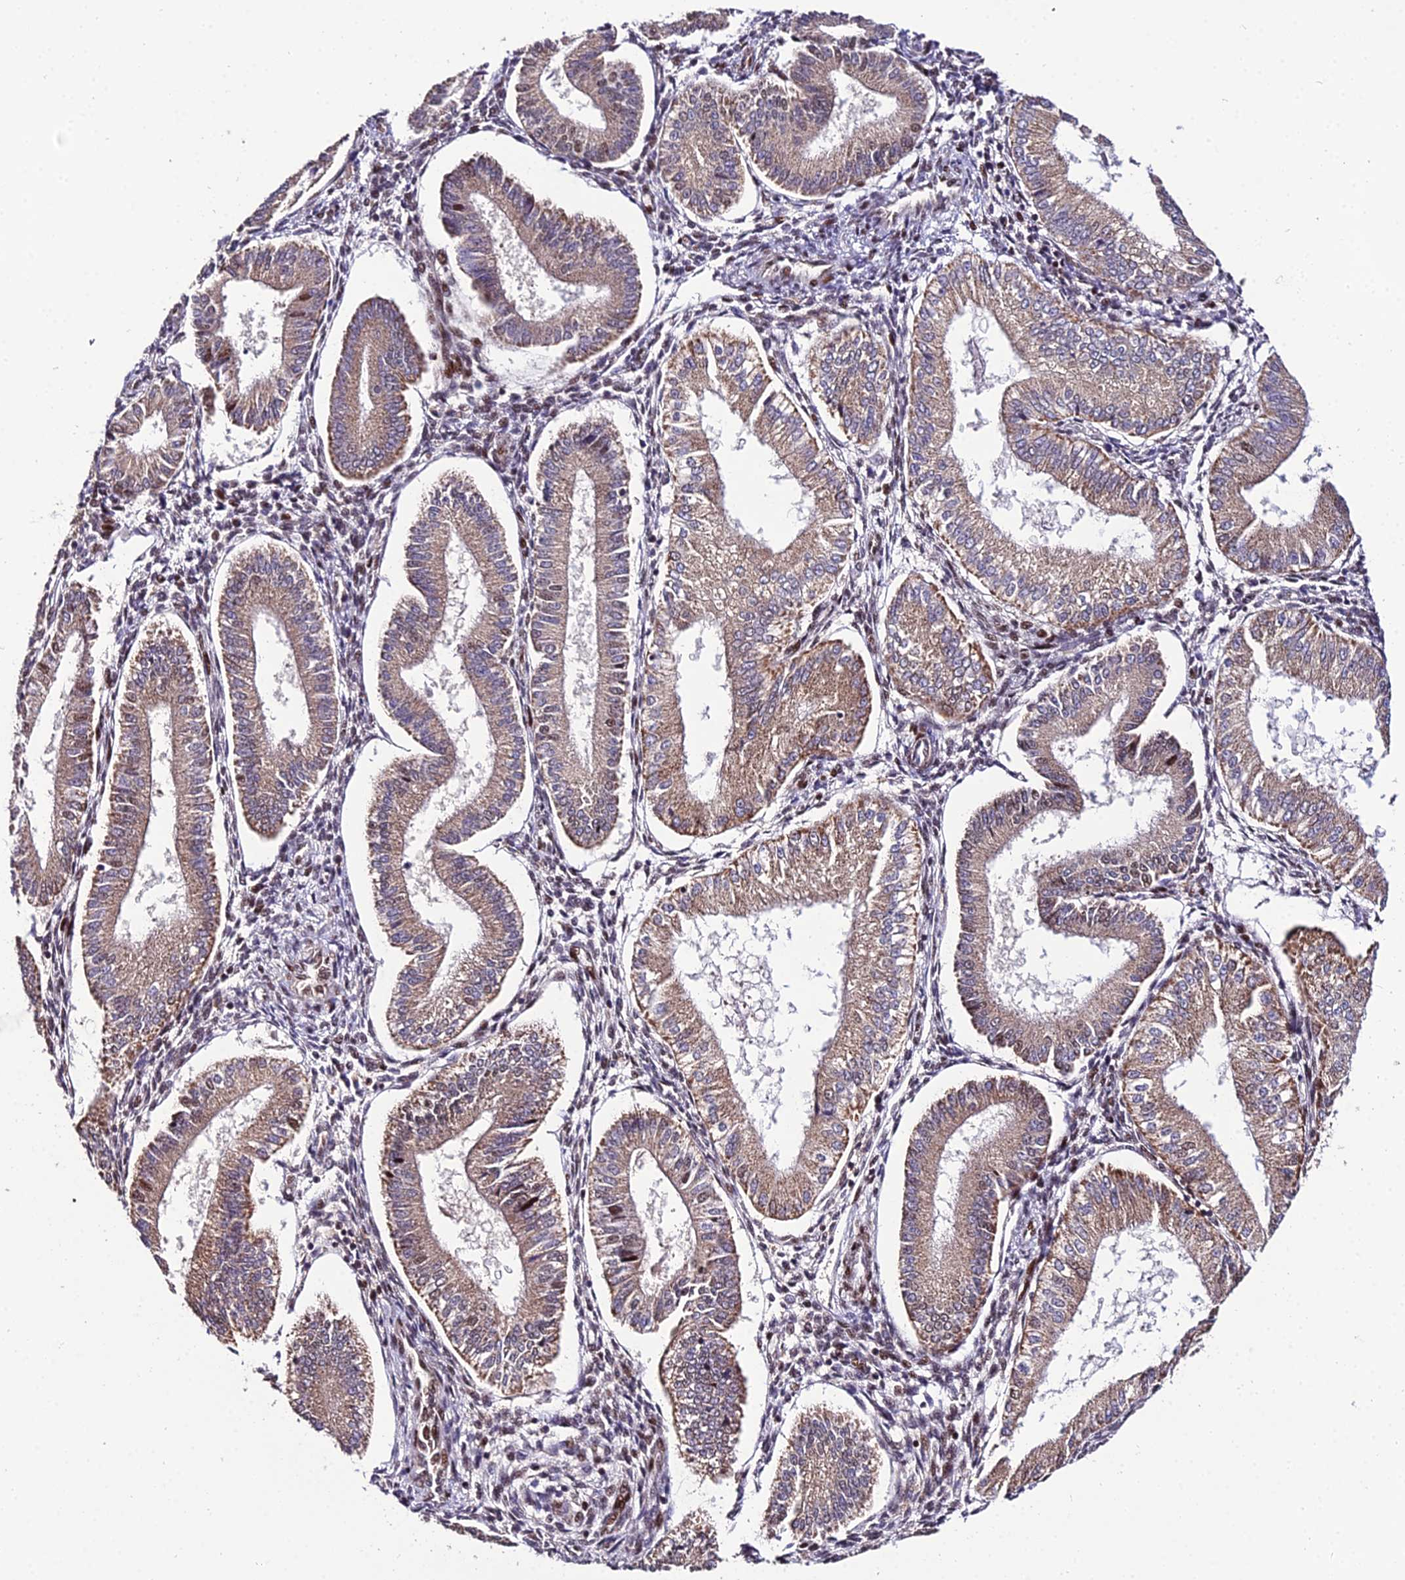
{"staining": {"intensity": "moderate", "quantity": "<25%", "location": "cytoplasmic/membranous,nuclear"}, "tissue": "endometrium", "cell_type": "Cells in endometrial stroma", "image_type": "normal", "snomed": [{"axis": "morphology", "description": "Normal tissue, NOS"}, {"axis": "topography", "description": "Endometrium"}], "caption": "Moderate cytoplasmic/membranous,nuclear positivity is appreciated in about <25% of cells in endometrial stroma in unremarkable endometrium.", "gene": "CIB3", "patient": {"sex": "female", "age": 39}}